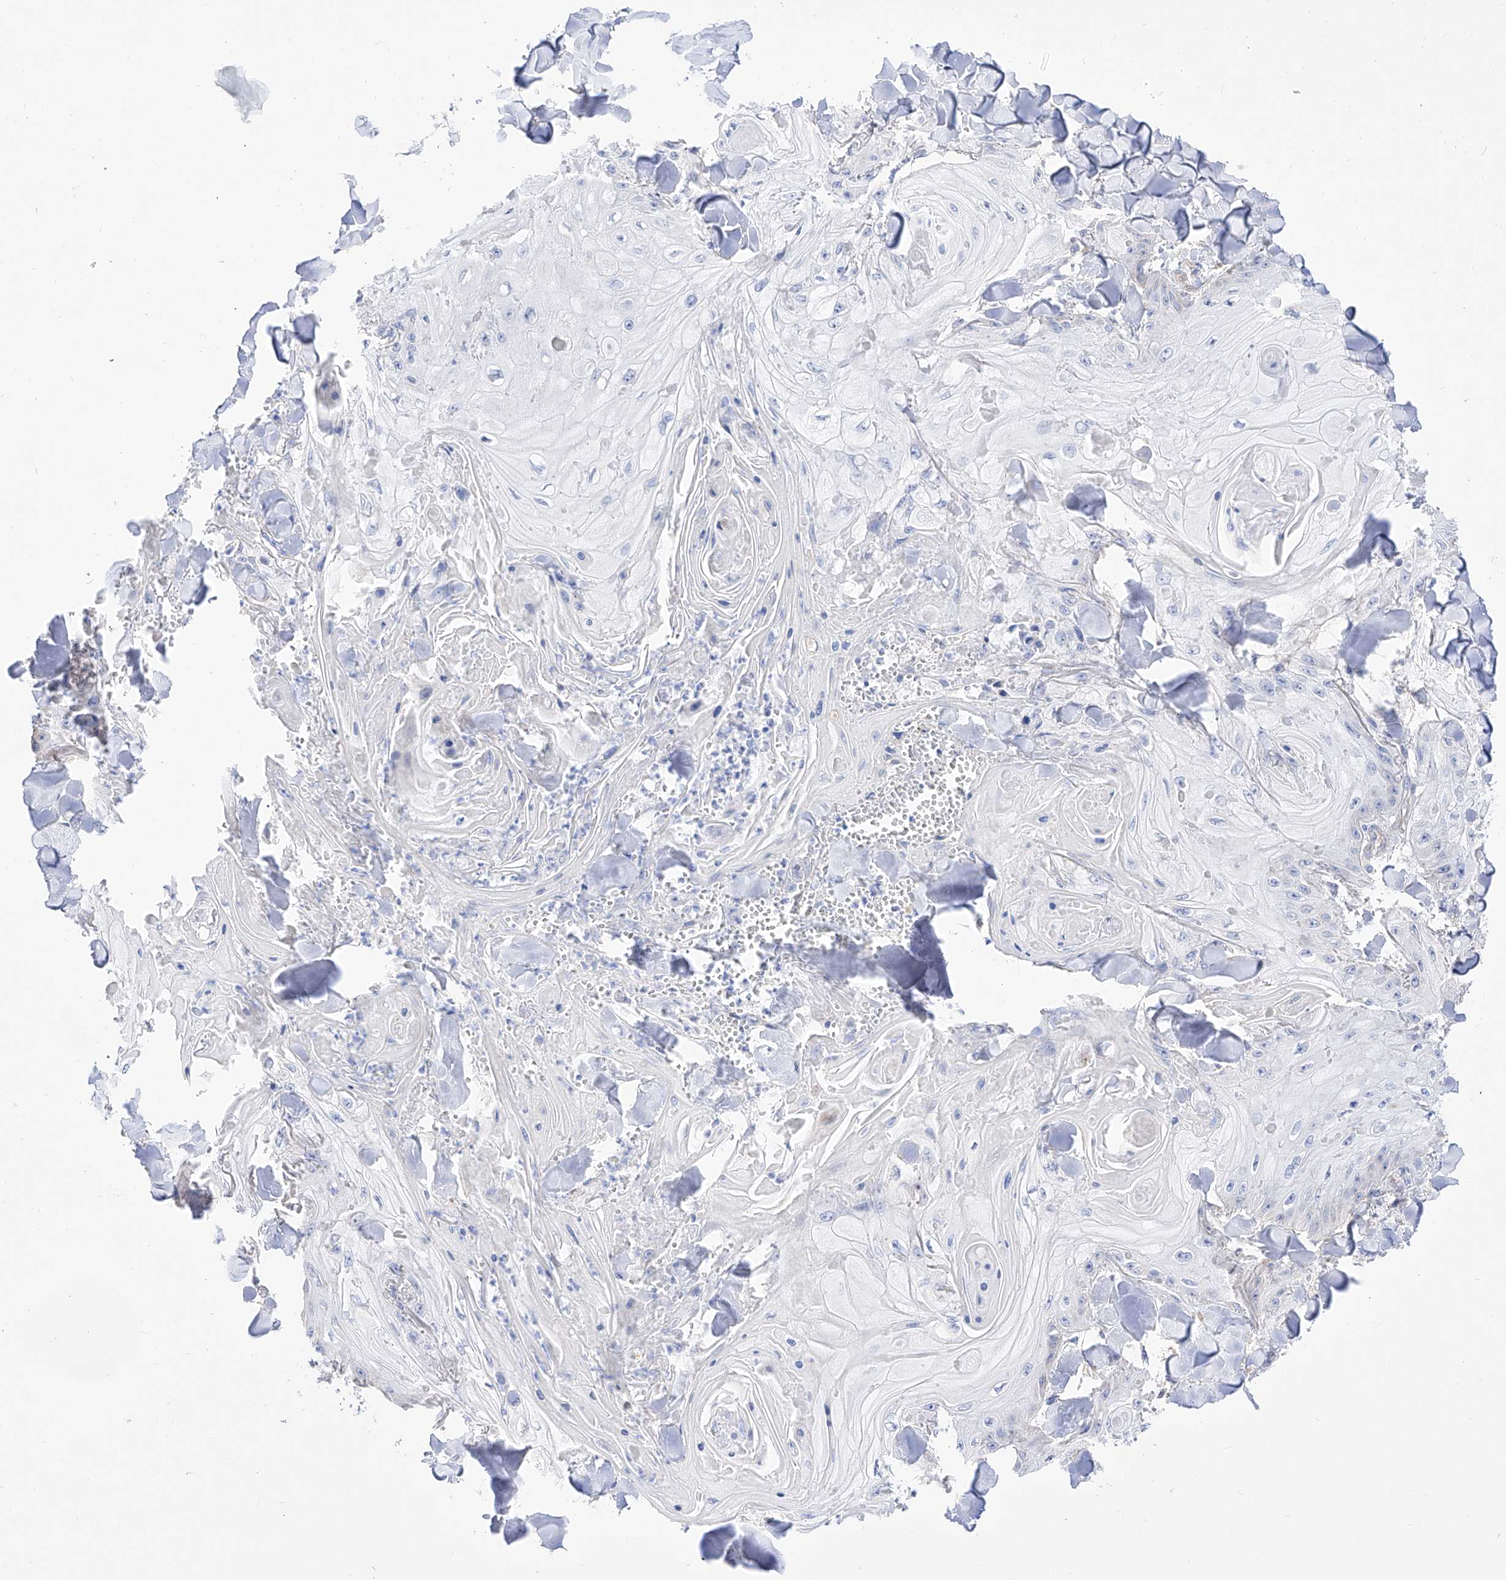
{"staining": {"intensity": "negative", "quantity": "none", "location": "none"}, "tissue": "skin cancer", "cell_type": "Tumor cells", "image_type": "cancer", "snomed": [{"axis": "morphology", "description": "Squamous cell carcinoma, NOS"}, {"axis": "topography", "description": "Skin"}], "caption": "A histopathology image of skin squamous cell carcinoma stained for a protein exhibits no brown staining in tumor cells. (Immunohistochemistry, brightfield microscopy, high magnification).", "gene": "ZNF653", "patient": {"sex": "male", "age": 74}}